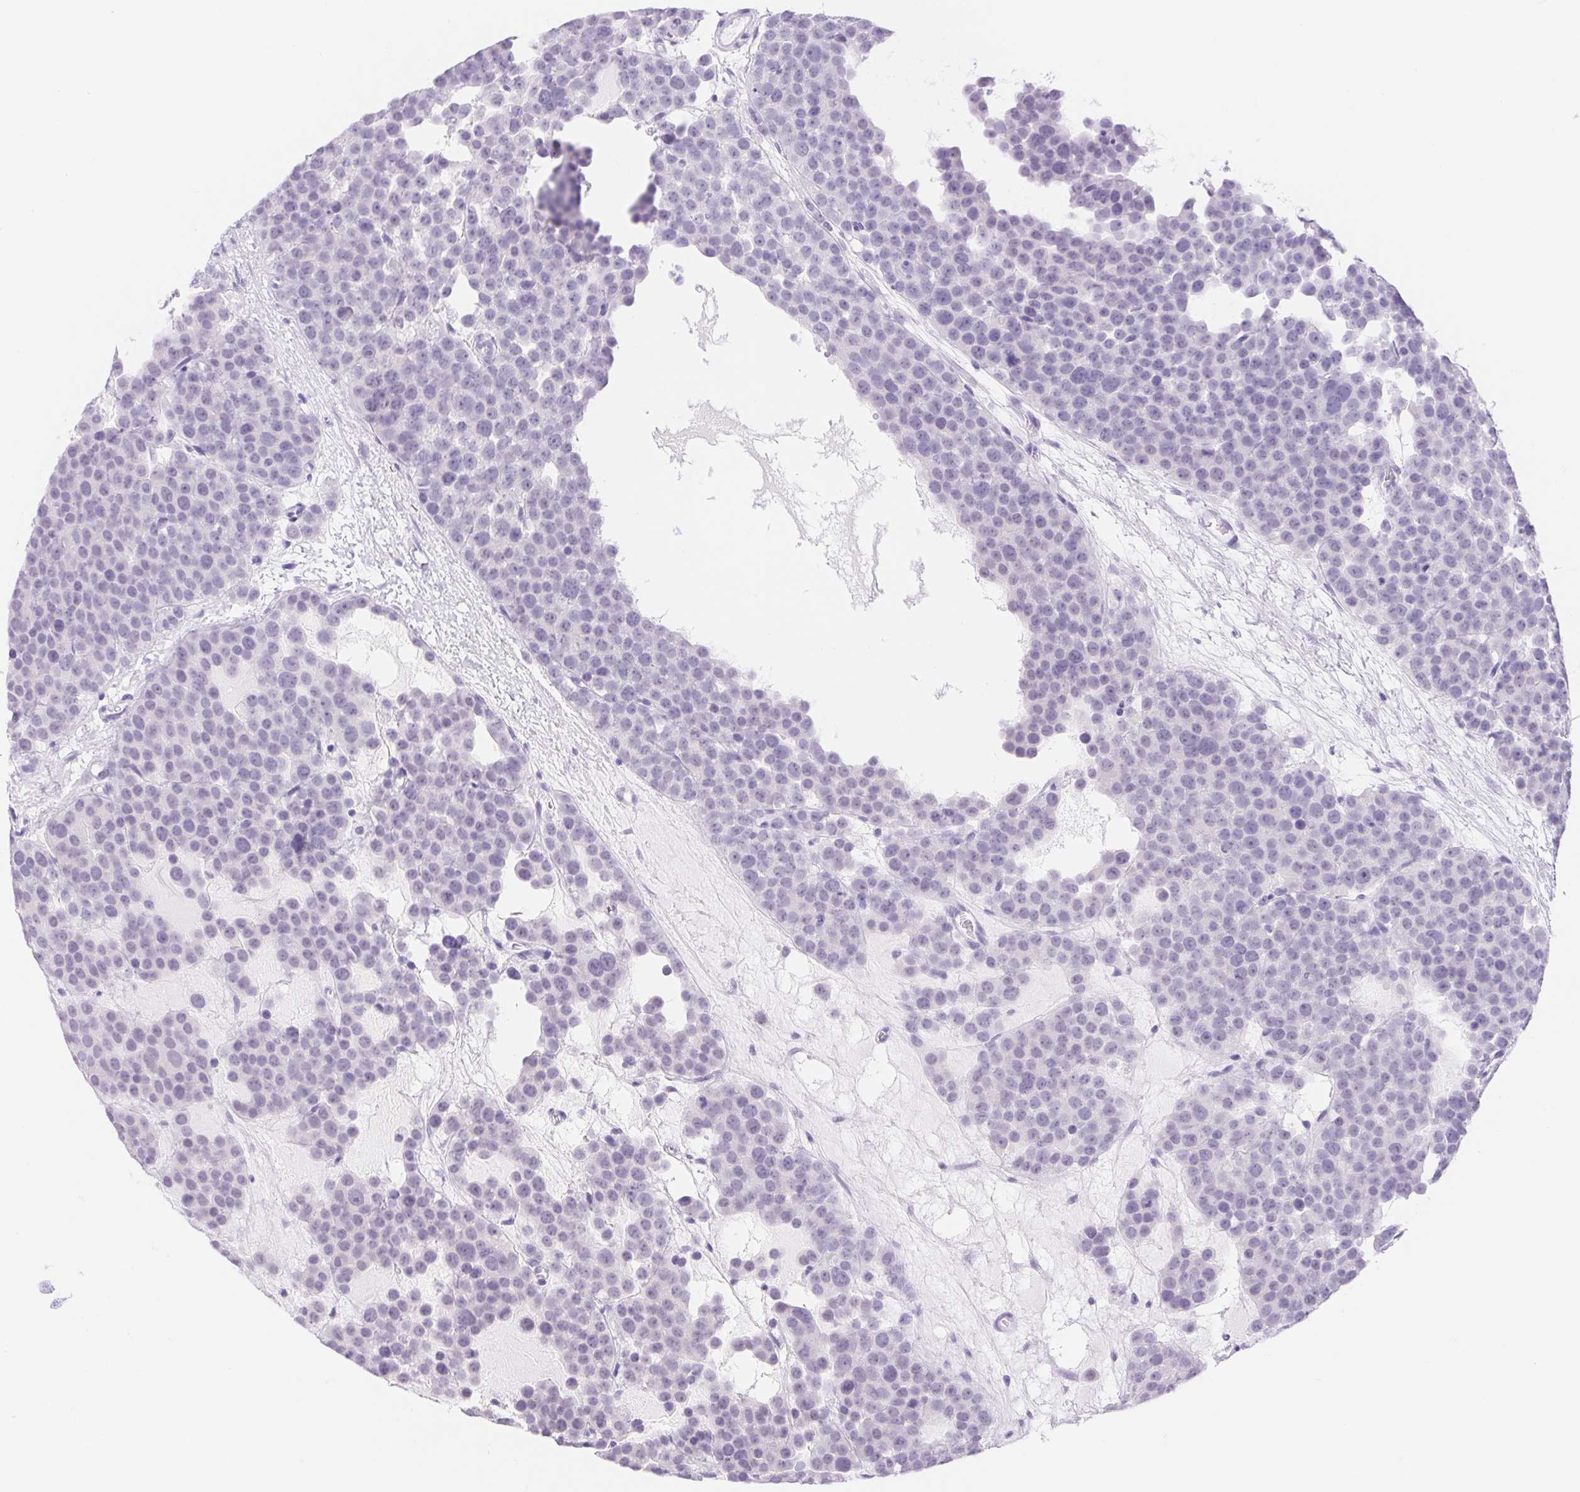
{"staining": {"intensity": "negative", "quantity": "none", "location": "none"}, "tissue": "testis cancer", "cell_type": "Tumor cells", "image_type": "cancer", "snomed": [{"axis": "morphology", "description": "Seminoma, NOS"}, {"axis": "topography", "description": "Testis"}], "caption": "Tumor cells show no significant protein staining in testis cancer (seminoma).", "gene": "CAND1", "patient": {"sex": "male", "age": 71}}